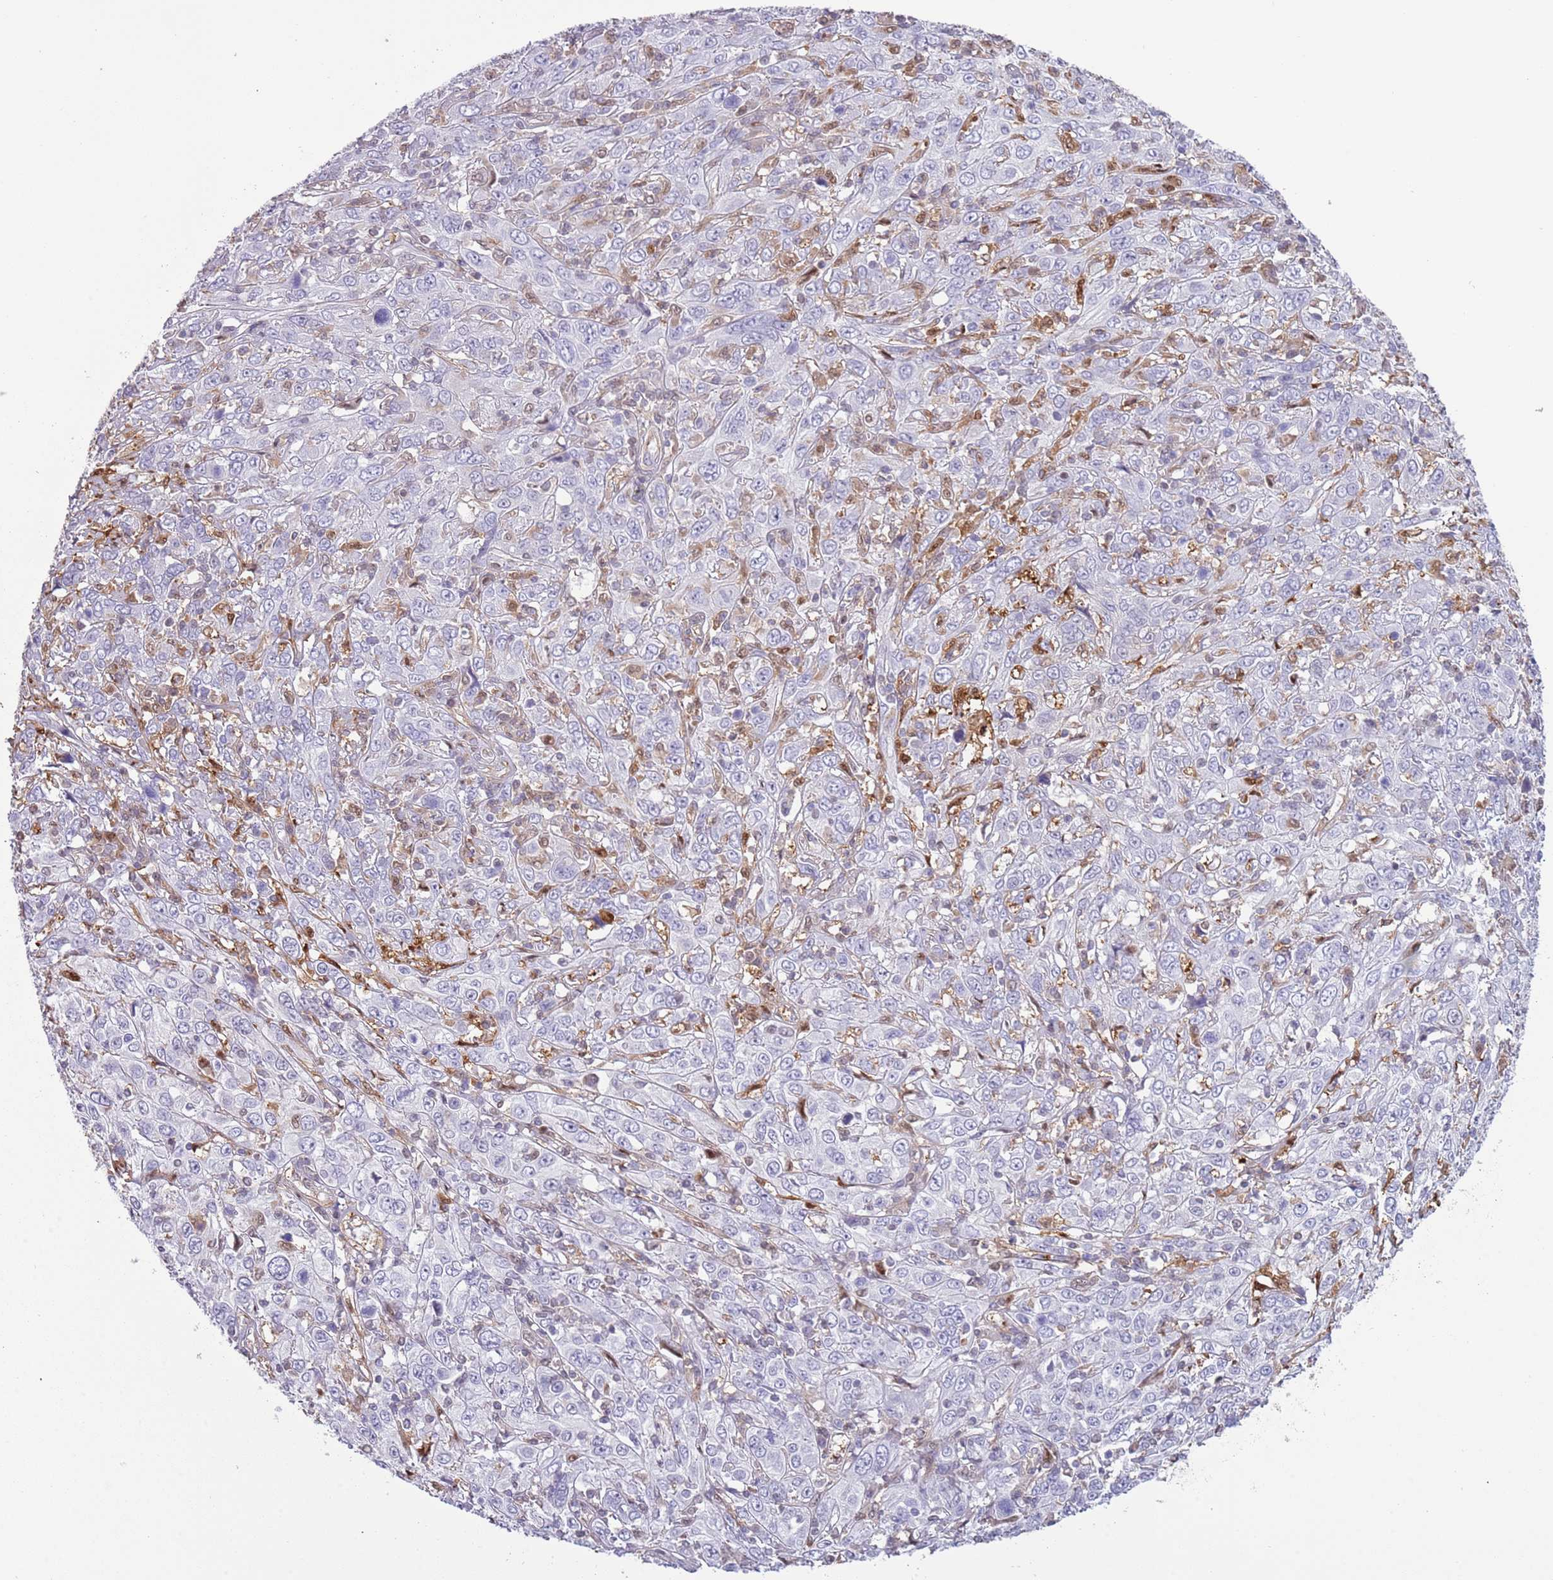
{"staining": {"intensity": "negative", "quantity": "none", "location": "none"}, "tissue": "cervical cancer", "cell_type": "Tumor cells", "image_type": "cancer", "snomed": [{"axis": "morphology", "description": "Squamous cell carcinoma, NOS"}, {"axis": "topography", "description": "Cervix"}], "caption": "Immunohistochemistry of cervical squamous cell carcinoma exhibits no expression in tumor cells.", "gene": "NBPF6", "patient": {"sex": "female", "age": 46}}